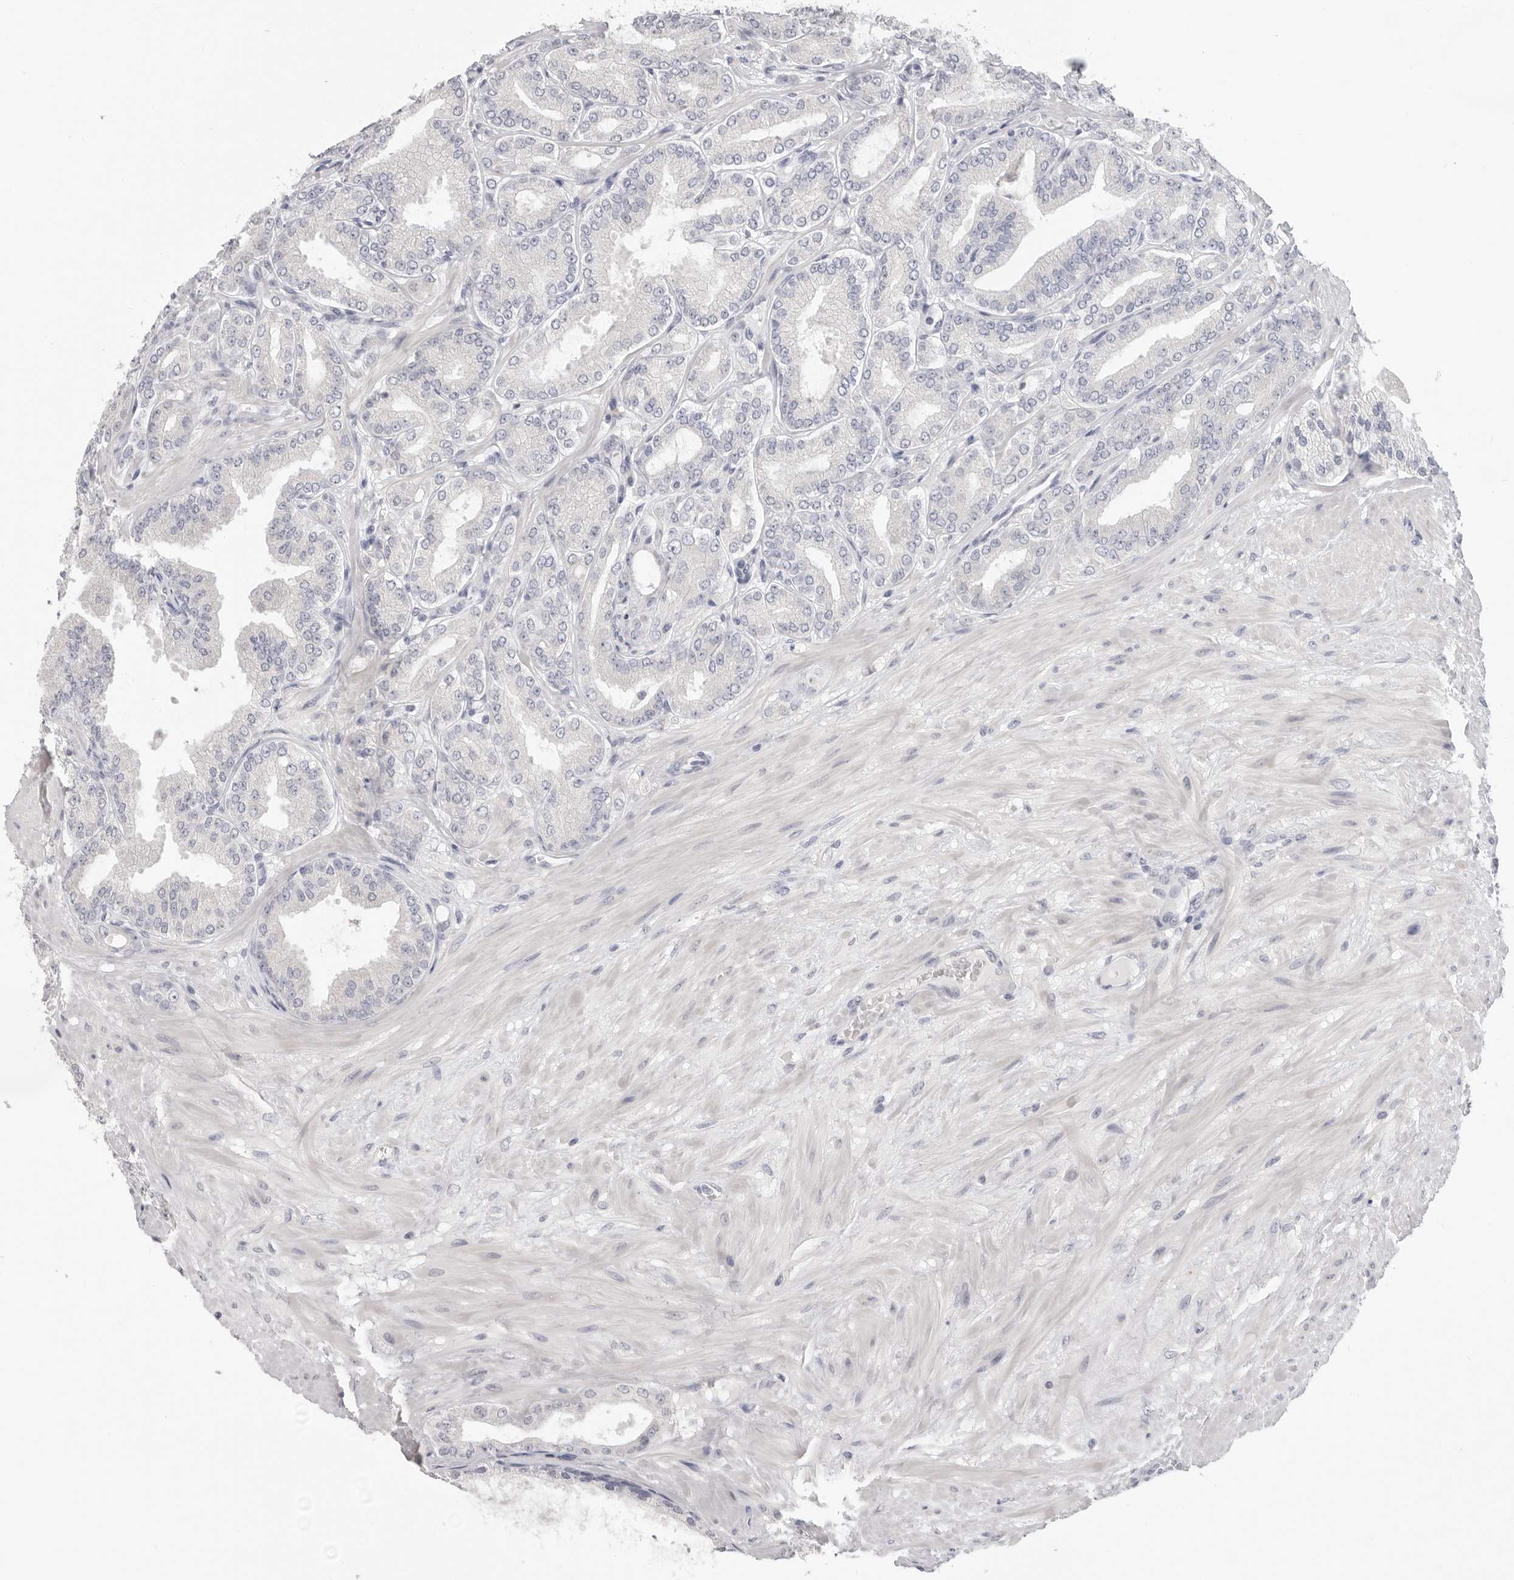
{"staining": {"intensity": "negative", "quantity": "none", "location": "none"}, "tissue": "prostate cancer", "cell_type": "Tumor cells", "image_type": "cancer", "snomed": [{"axis": "morphology", "description": "Adenocarcinoma, Low grade"}, {"axis": "topography", "description": "Prostate"}], "caption": "Tumor cells show no significant protein expression in prostate cancer (adenocarcinoma (low-grade)). (Immunohistochemistry (ihc), brightfield microscopy, high magnification).", "gene": "XIRP1", "patient": {"sex": "male", "age": 63}}